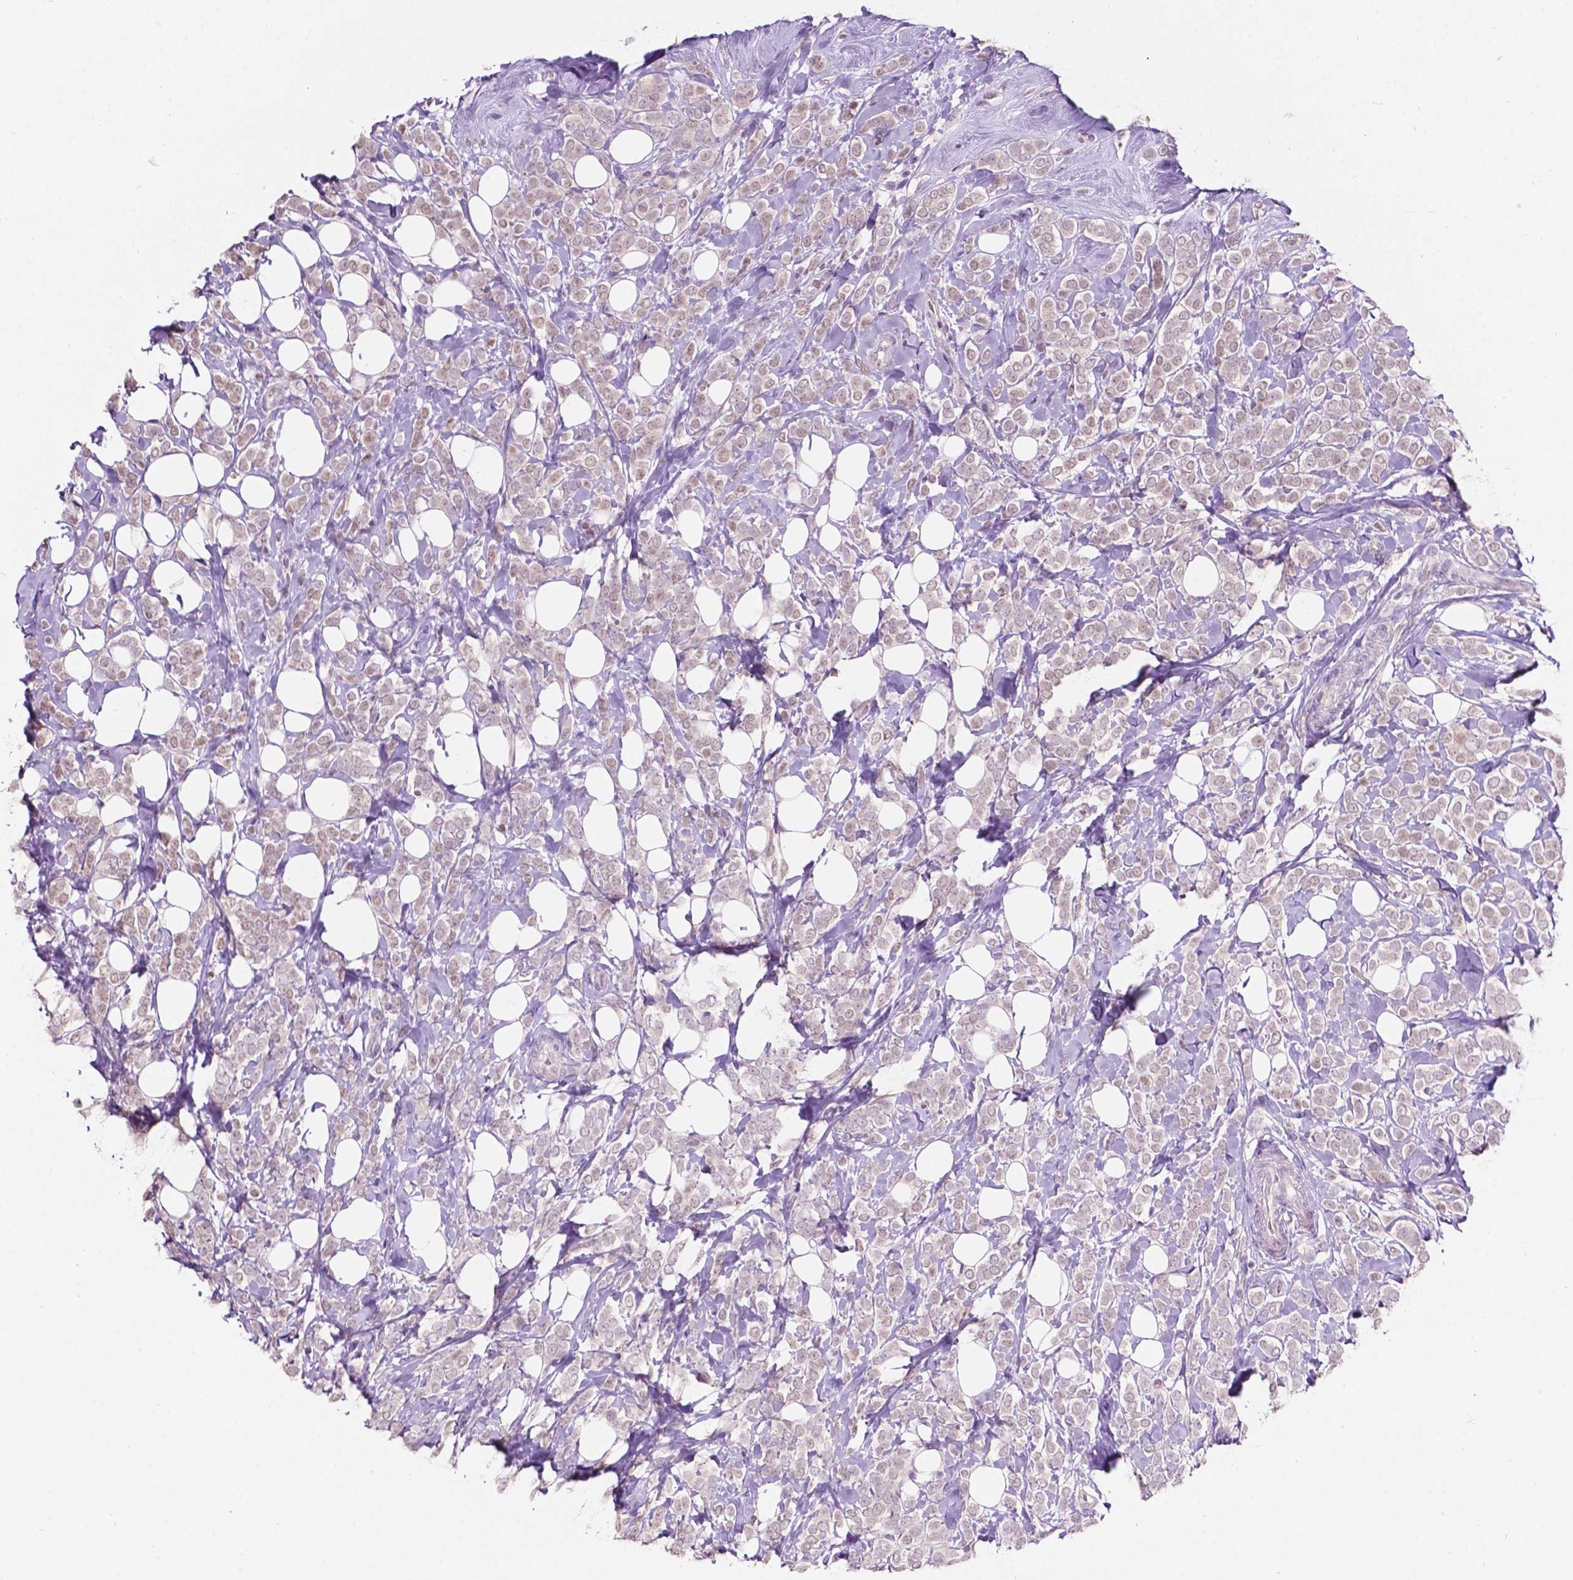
{"staining": {"intensity": "weak", "quantity": "<25%", "location": "cytoplasmic/membranous"}, "tissue": "breast cancer", "cell_type": "Tumor cells", "image_type": "cancer", "snomed": [{"axis": "morphology", "description": "Lobular carcinoma"}, {"axis": "topography", "description": "Breast"}], "caption": "A high-resolution photomicrograph shows immunohistochemistry staining of breast cancer (lobular carcinoma), which reveals no significant expression in tumor cells.", "gene": "TM6SF2", "patient": {"sex": "female", "age": 49}}